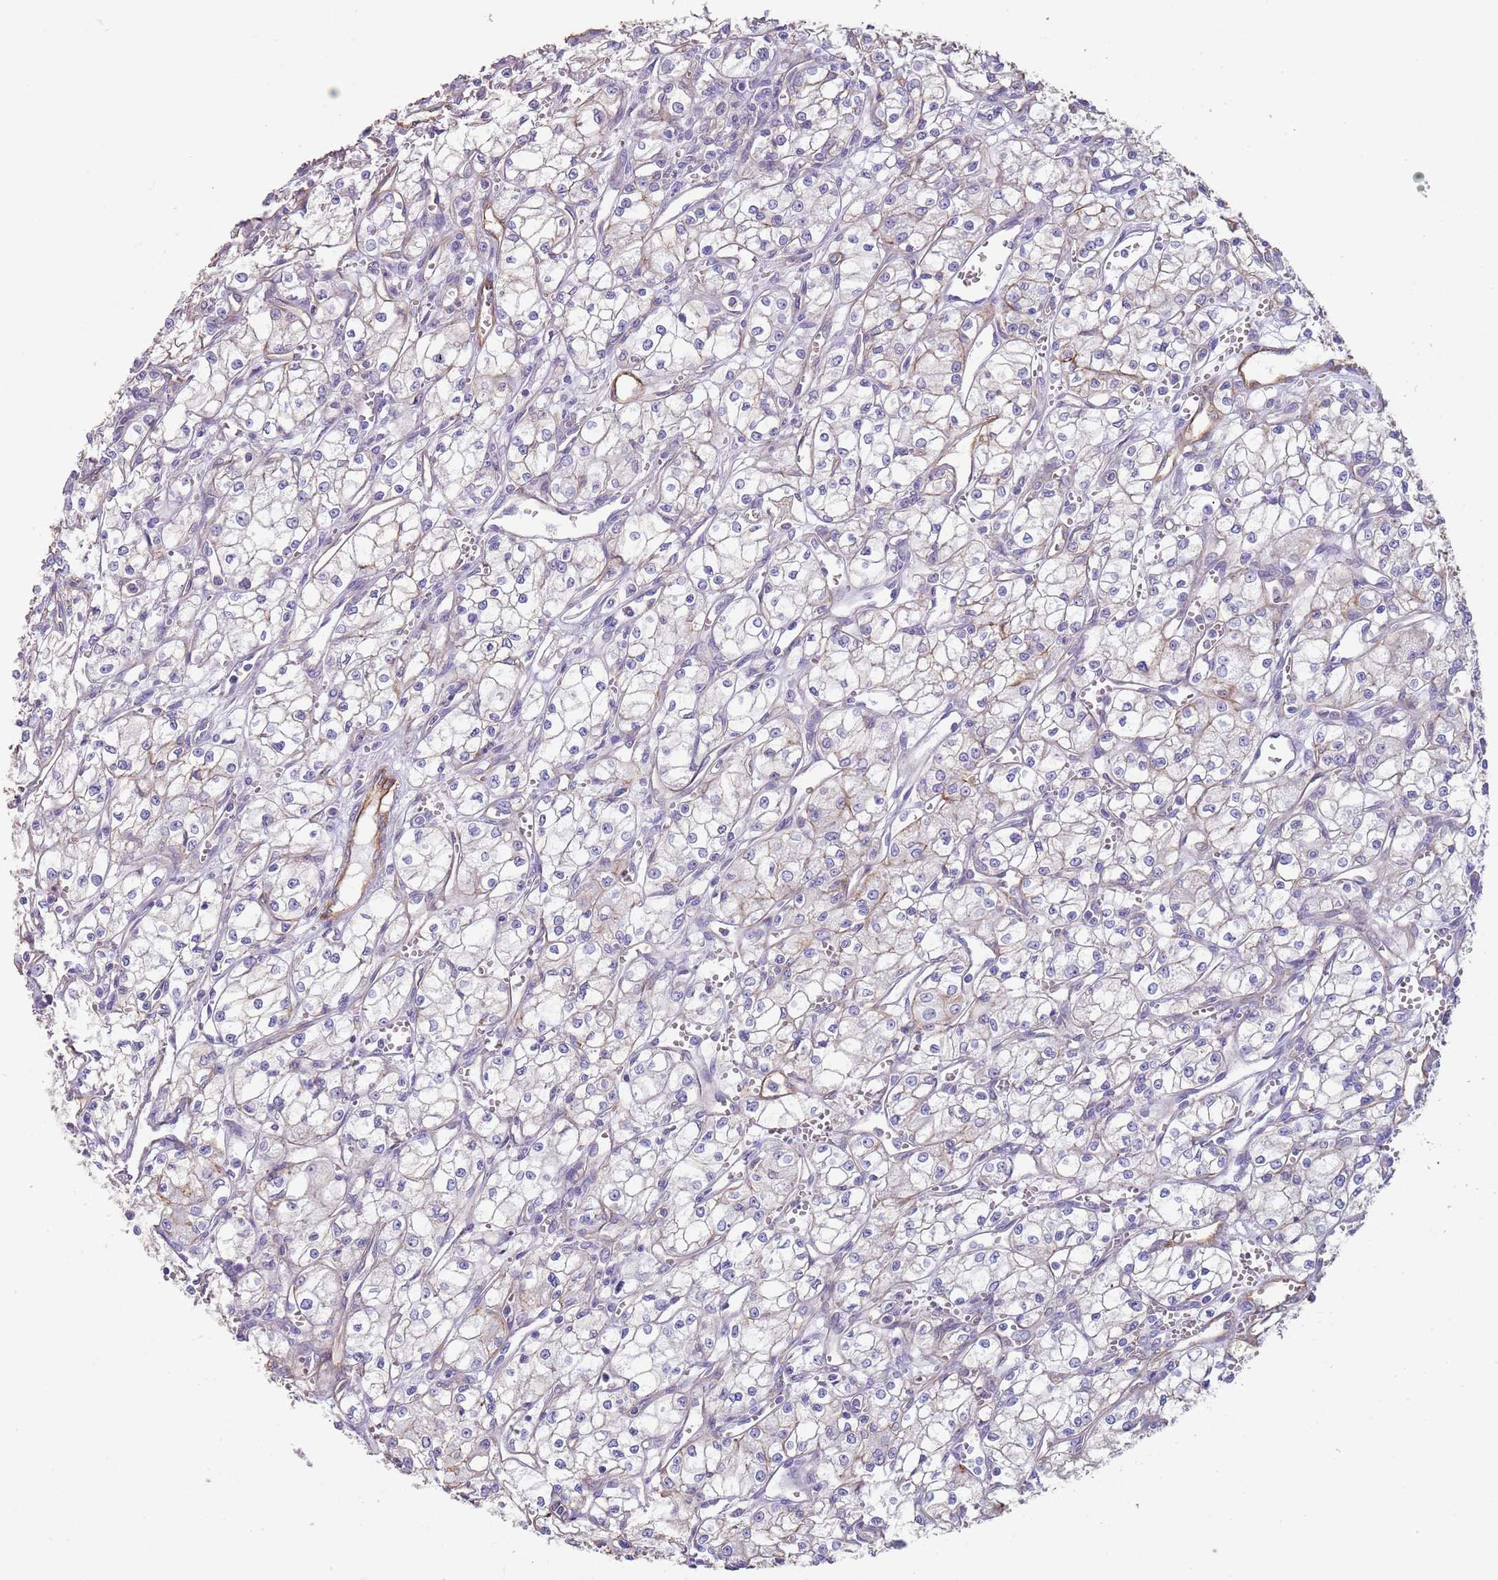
{"staining": {"intensity": "negative", "quantity": "none", "location": "none"}, "tissue": "renal cancer", "cell_type": "Tumor cells", "image_type": "cancer", "snomed": [{"axis": "morphology", "description": "Adenocarcinoma, NOS"}, {"axis": "topography", "description": "Kidney"}], "caption": "Immunohistochemistry histopathology image of renal cancer stained for a protein (brown), which demonstrates no expression in tumor cells. (Brightfield microscopy of DAB immunohistochemistry at high magnification).", "gene": "NBPF3", "patient": {"sex": "male", "age": 59}}